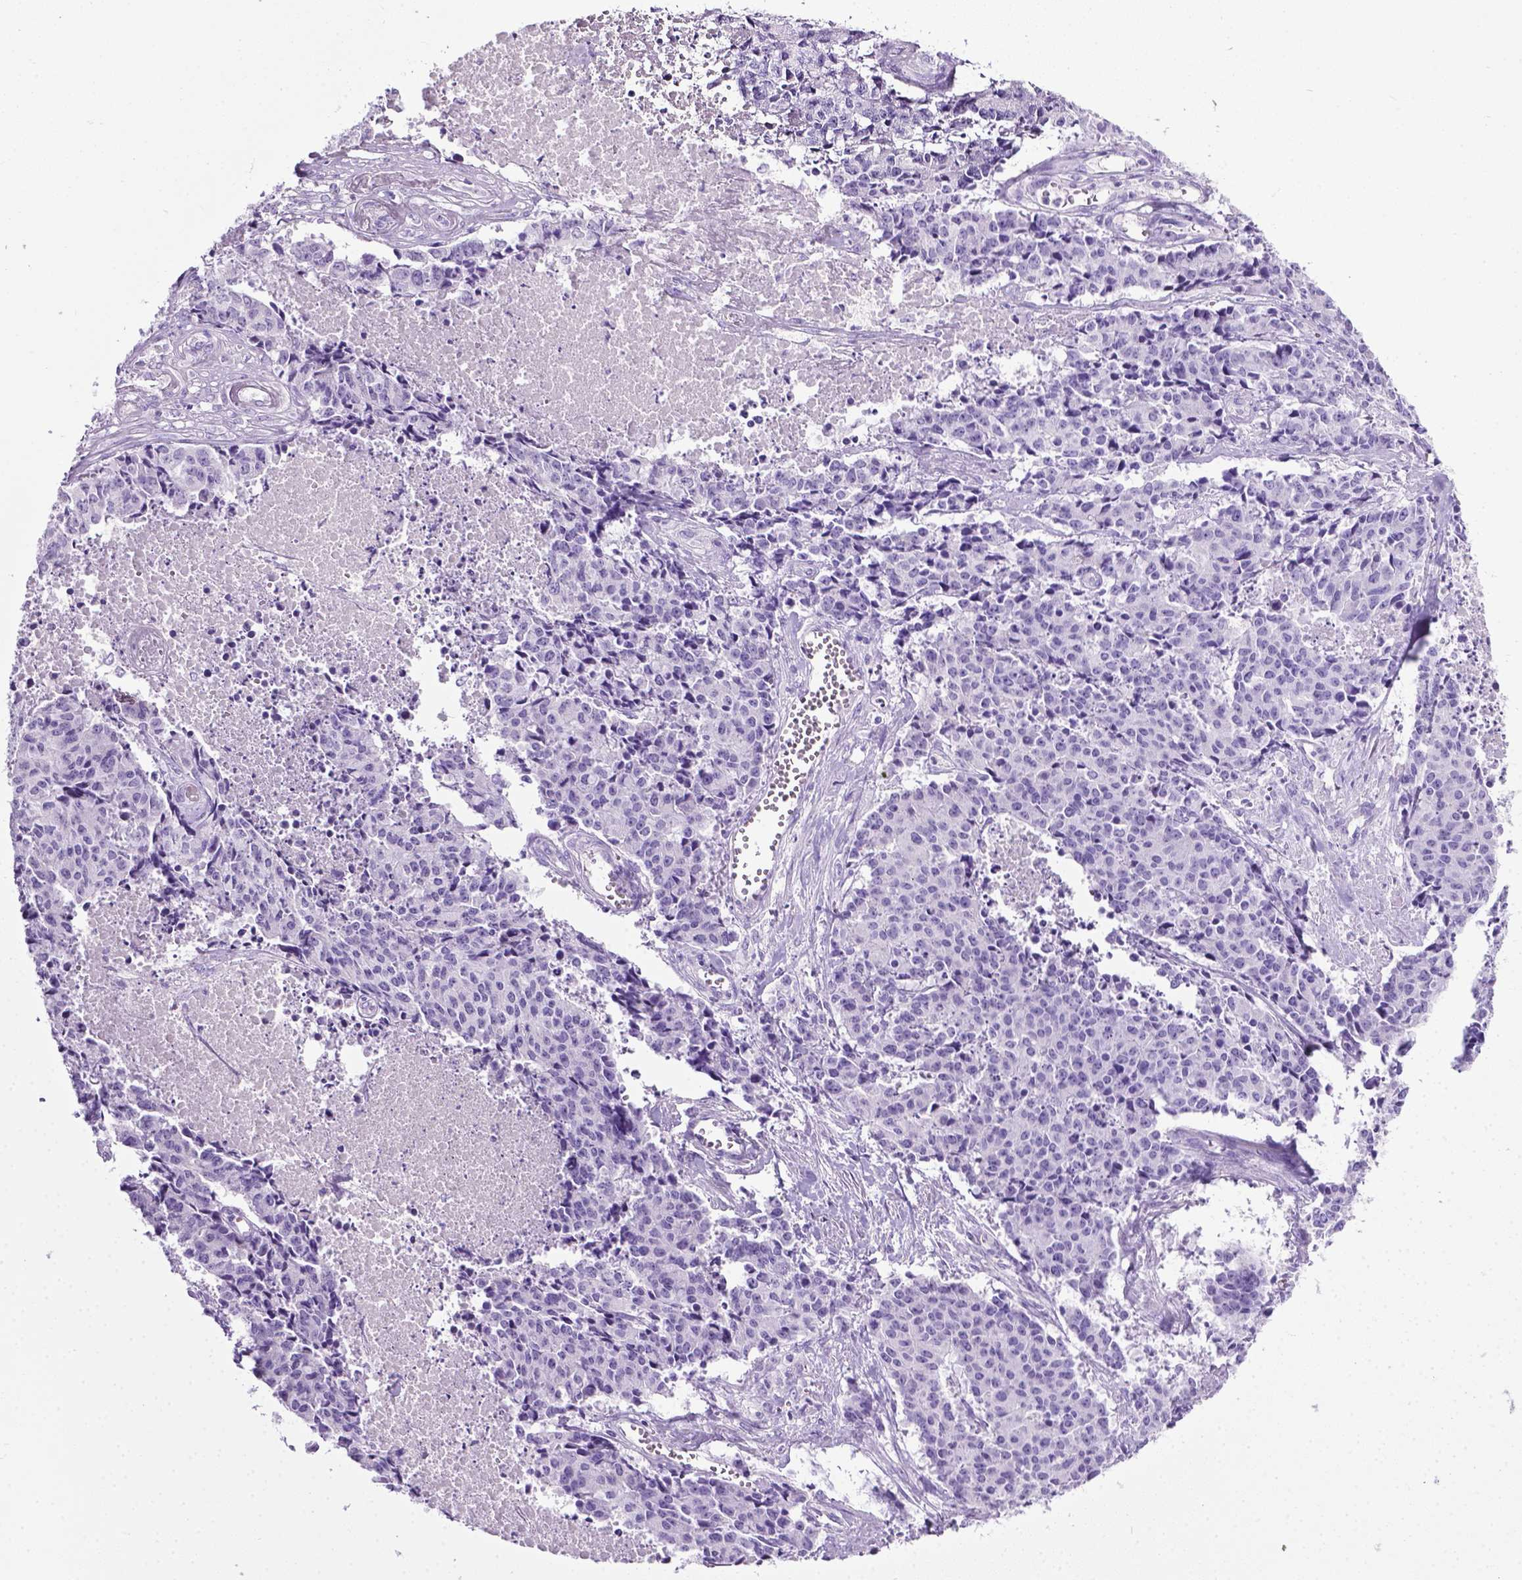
{"staining": {"intensity": "negative", "quantity": "none", "location": "none"}, "tissue": "cervical cancer", "cell_type": "Tumor cells", "image_type": "cancer", "snomed": [{"axis": "morphology", "description": "Squamous cell carcinoma, NOS"}, {"axis": "topography", "description": "Cervix"}], "caption": "A histopathology image of squamous cell carcinoma (cervical) stained for a protein shows no brown staining in tumor cells.", "gene": "LELP1", "patient": {"sex": "female", "age": 28}}